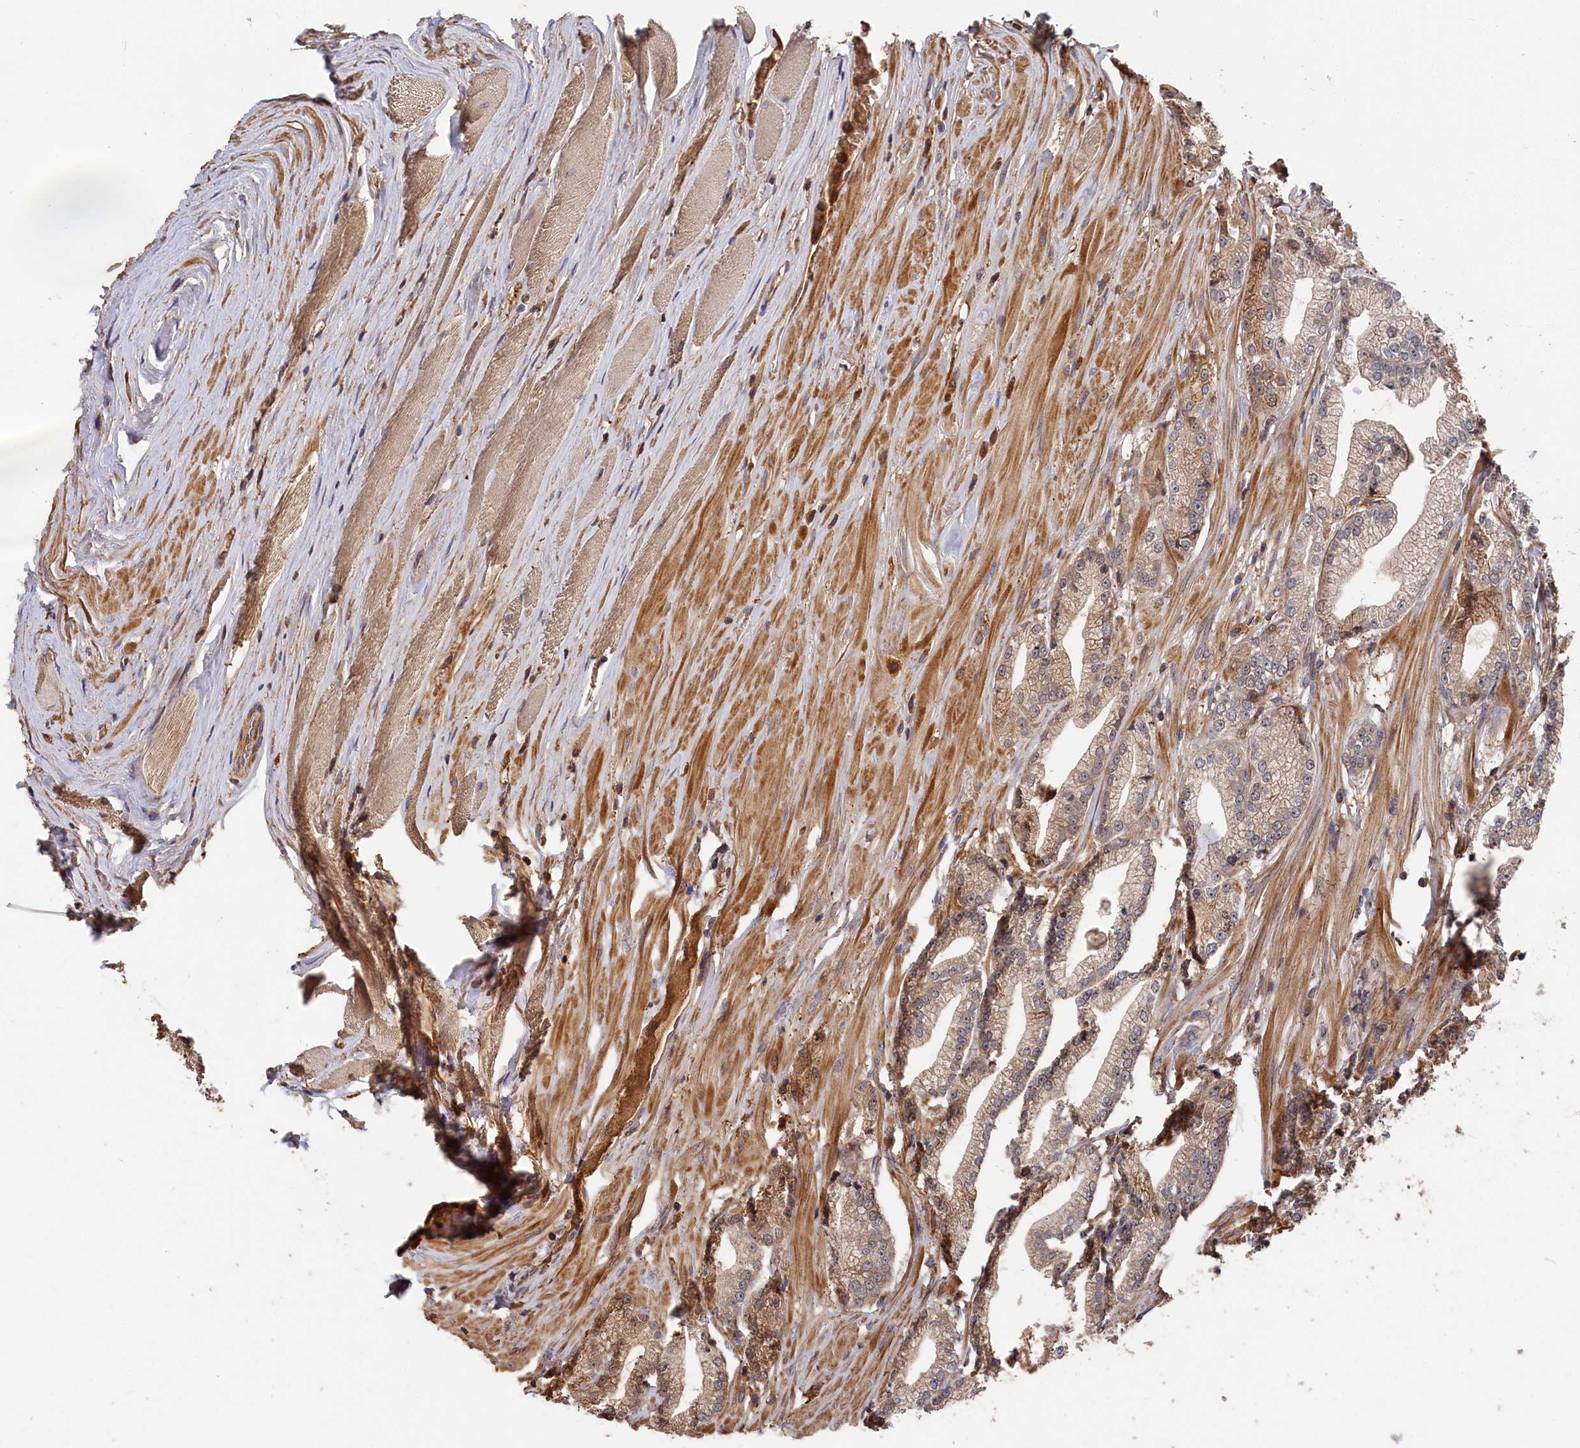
{"staining": {"intensity": "weak", "quantity": "25%-75%", "location": "cytoplasmic/membranous"}, "tissue": "prostate cancer", "cell_type": "Tumor cells", "image_type": "cancer", "snomed": [{"axis": "morphology", "description": "Adenocarcinoma, High grade"}, {"axis": "topography", "description": "Prostate"}], "caption": "Protein expression analysis of high-grade adenocarcinoma (prostate) reveals weak cytoplasmic/membranous expression in about 25%-75% of tumor cells. (IHC, brightfield microscopy, high magnification).", "gene": "RMI2", "patient": {"sex": "male", "age": 67}}